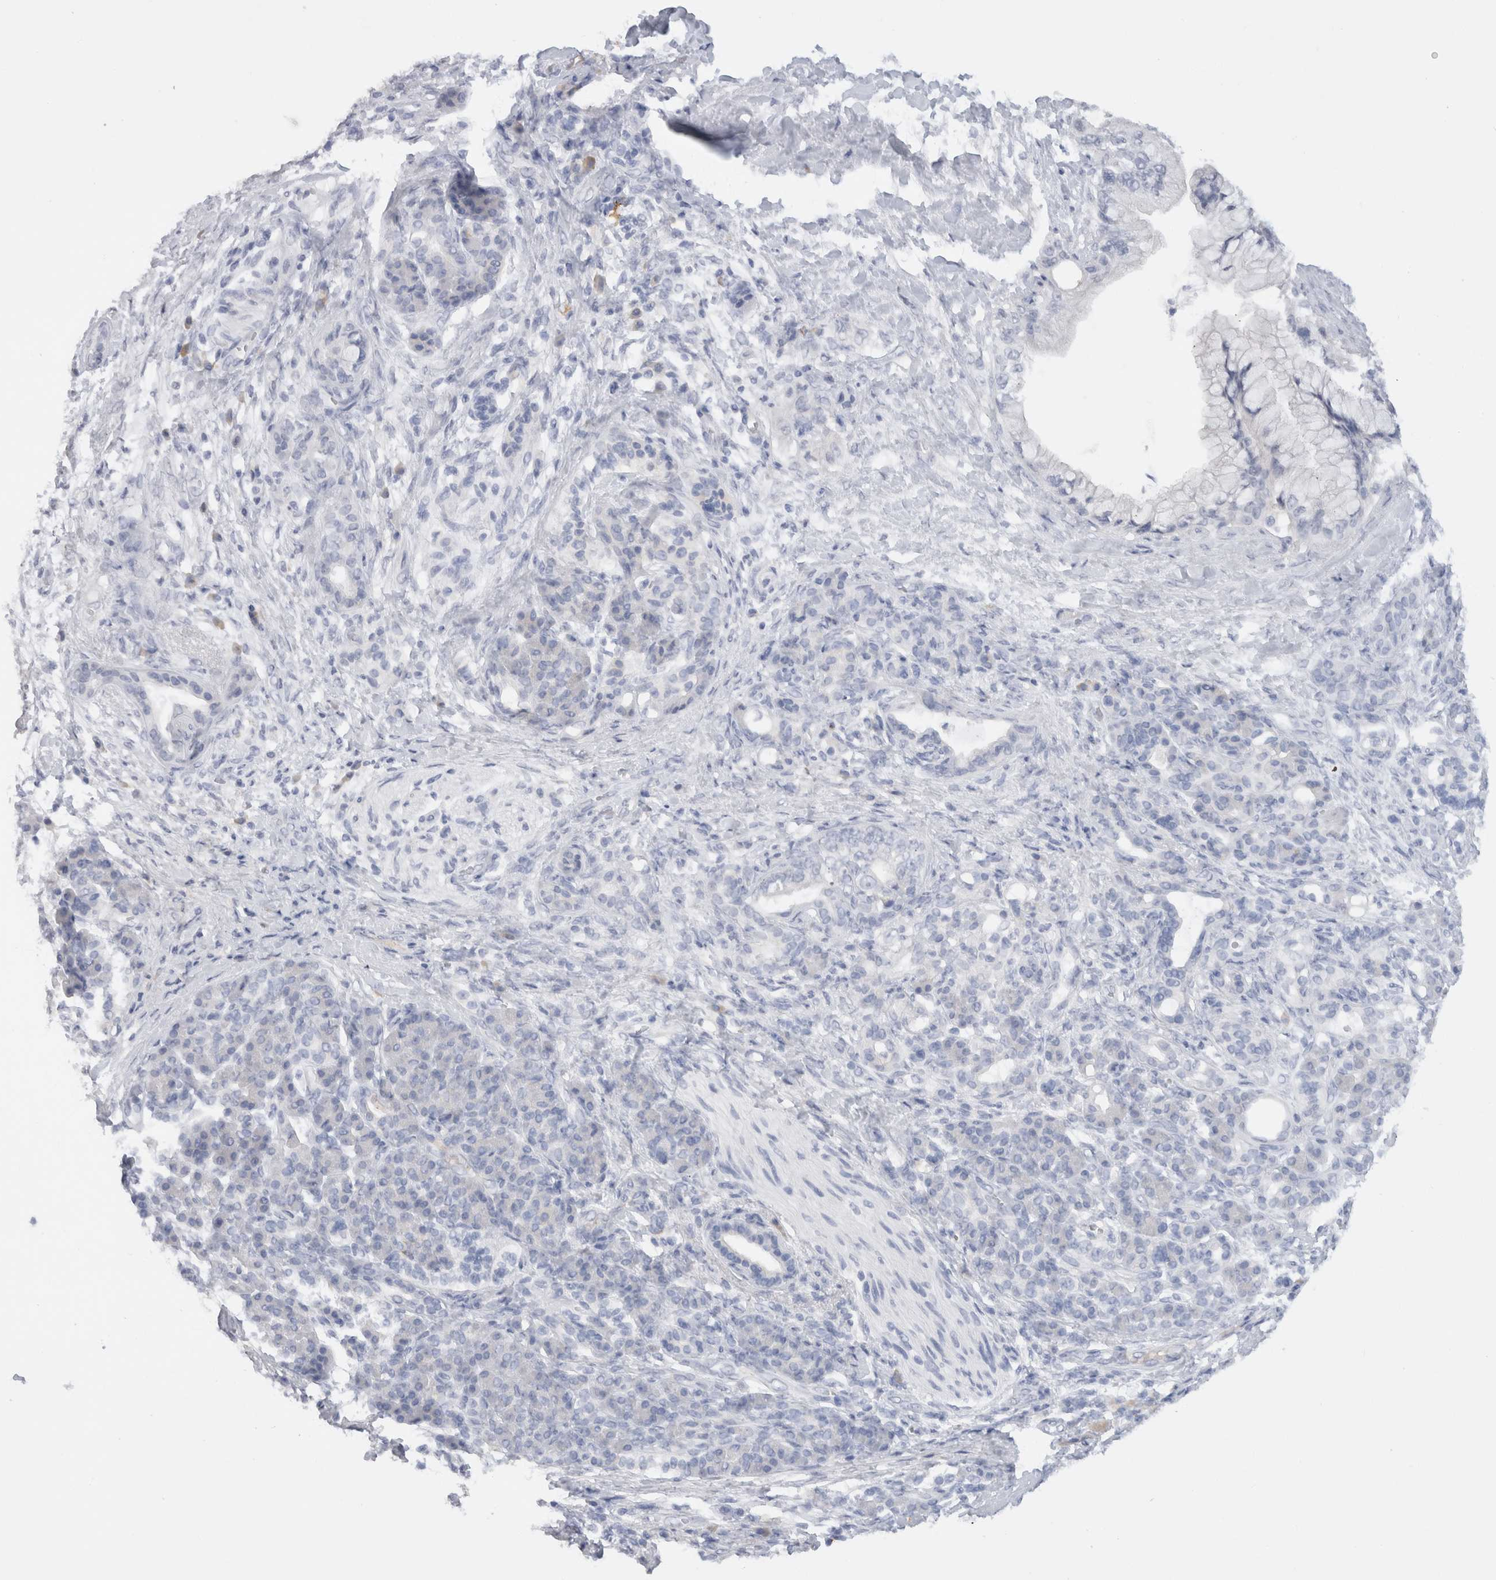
{"staining": {"intensity": "negative", "quantity": "none", "location": "none"}, "tissue": "pancreatic cancer", "cell_type": "Tumor cells", "image_type": "cancer", "snomed": [{"axis": "morphology", "description": "Adenocarcinoma, NOS"}, {"axis": "topography", "description": "Pancreas"}], "caption": "Pancreatic cancer stained for a protein using immunohistochemistry (IHC) shows no staining tumor cells.", "gene": "LAMP3", "patient": {"sex": "male", "age": 59}}